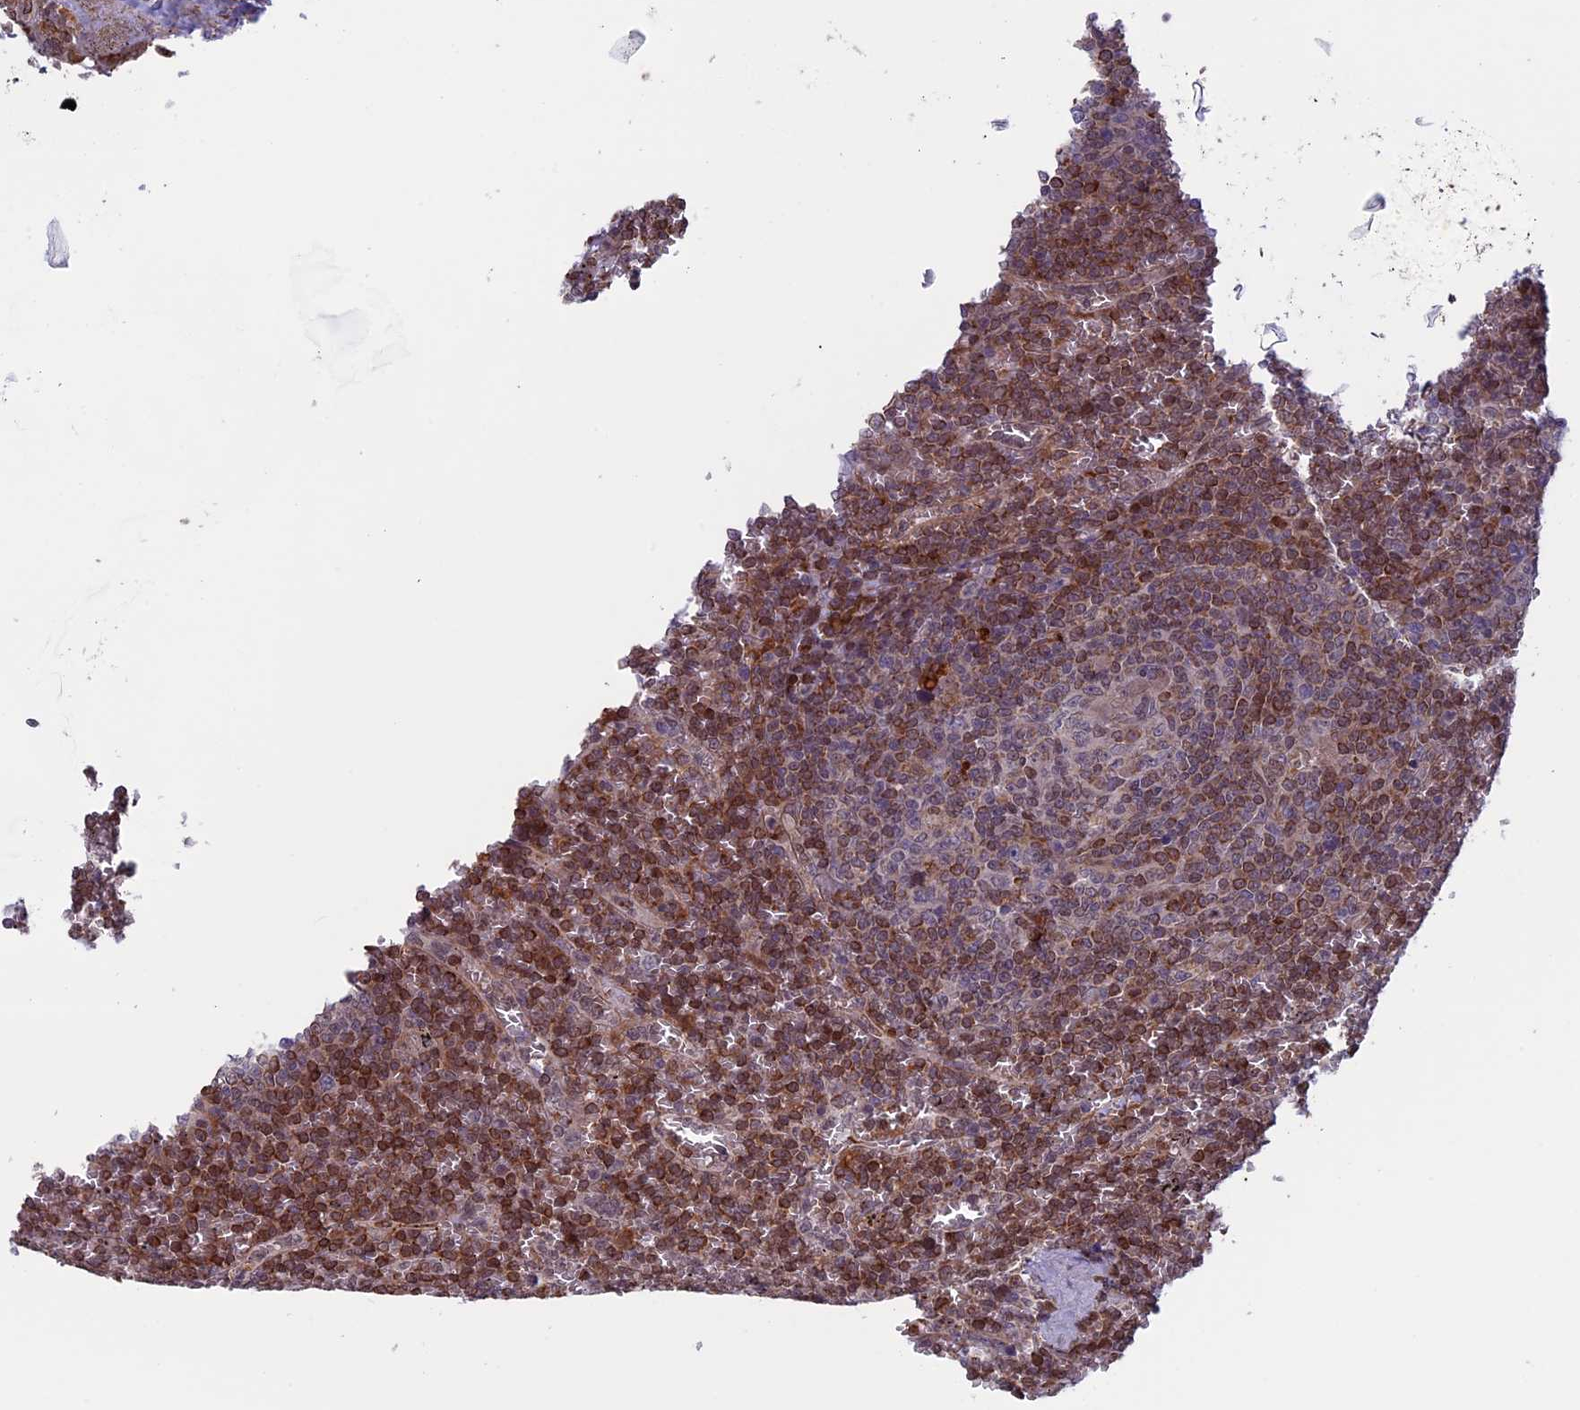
{"staining": {"intensity": "moderate", "quantity": ">75%", "location": "cytoplasmic/membranous,nuclear"}, "tissue": "lymphoma", "cell_type": "Tumor cells", "image_type": "cancer", "snomed": [{"axis": "morphology", "description": "Malignant lymphoma, non-Hodgkin's type, Low grade"}, {"axis": "topography", "description": "Spleen"}], "caption": "Lymphoma stained for a protein (brown) shows moderate cytoplasmic/membranous and nuclear positive expression in about >75% of tumor cells.", "gene": "FADS1", "patient": {"sex": "female", "age": 19}}